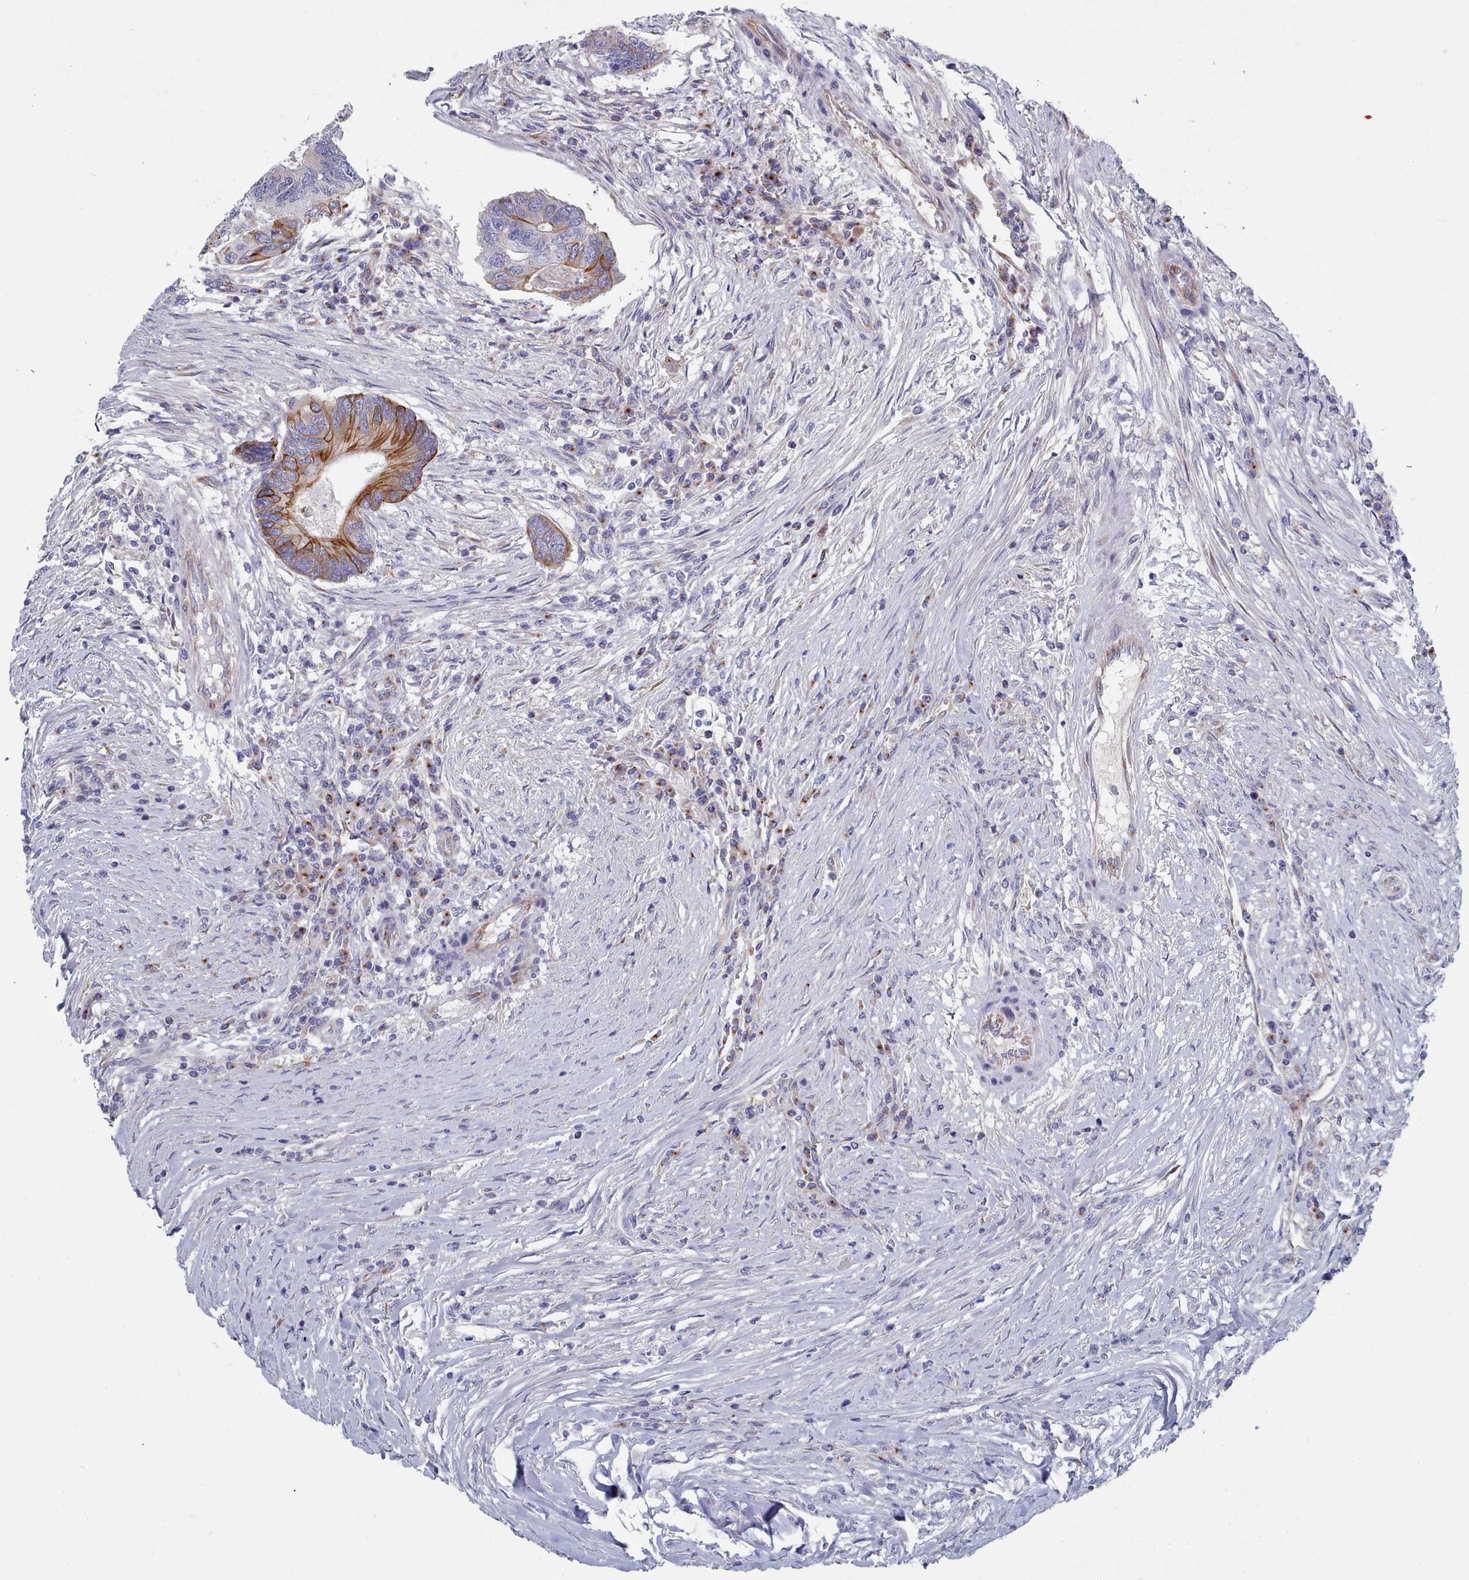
{"staining": {"intensity": "moderate", "quantity": "25%-75%", "location": "cytoplasmic/membranous"}, "tissue": "colorectal cancer", "cell_type": "Tumor cells", "image_type": "cancer", "snomed": [{"axis": "morphology", "description": "Adenocarcinoma, NOS"}, {"axis": "topography", "description": "Colon"}], "caption": "Immunohistochemical staining of colorectal cancer (adenocarcinoma) demonstrates moderate cytoplasmic/membranous protein expression in about 25%-75% of tumor cells. Using DAB (3,3'-diaminobenzidine) (brown) and hematoxylin (blue) stains, captured at high magnification using brightfield microscopy.", "gene": "PDE4C", "patient": {"sex": "female", "age": 67}}